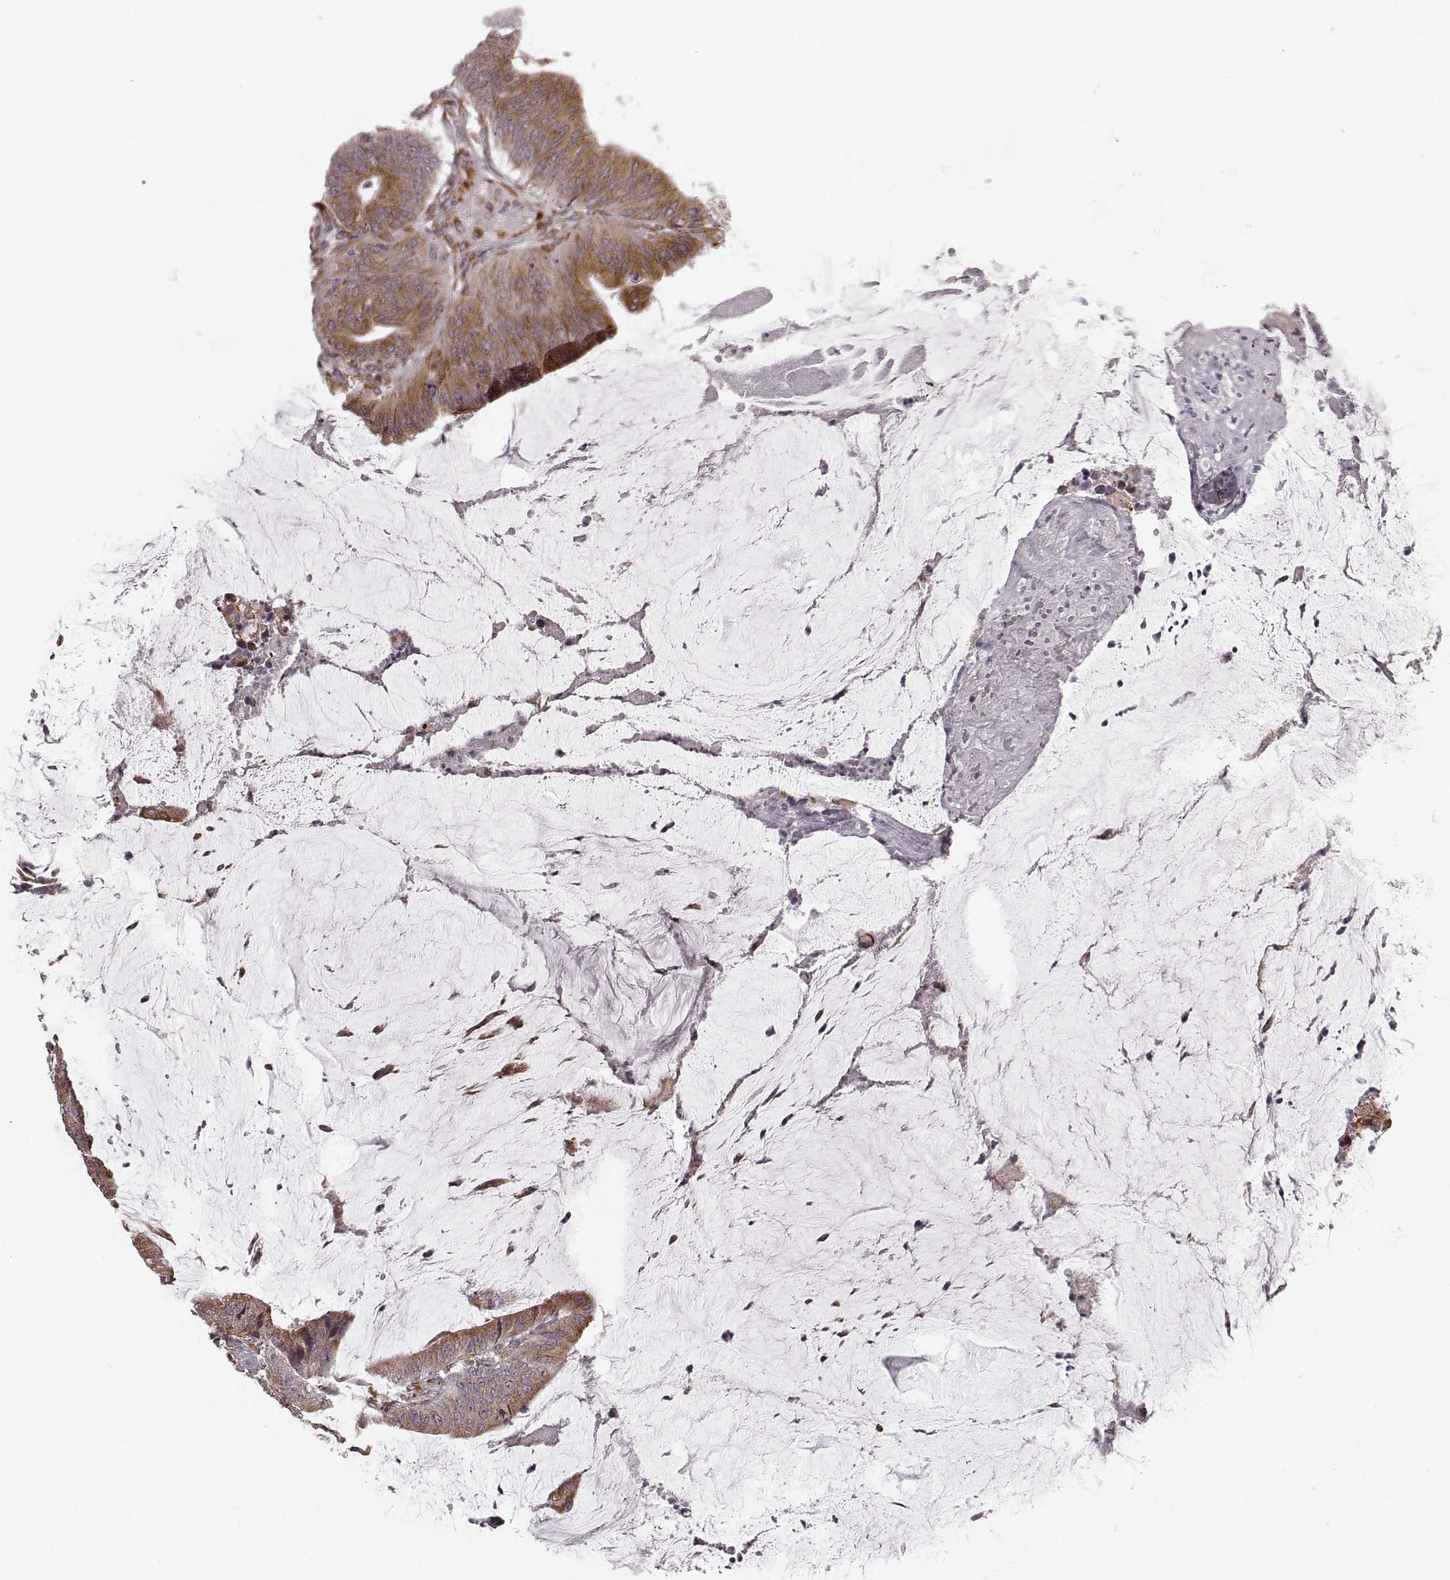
{"staining": {"intensity": "moderate", "quantity": ">75%", "location": "cytoplasmic/membranous"}, "tissue": "colorectal cancer", "cell_type": "Tumor cells", "image_type": "cancer", "snomed": [{"axis": "morphology", "description": "Adenocarcinoma, NOS"}, {"axis": "topography", "description": "Colon"}], "caption": "Immunohistochemistry (DAB) staining of colorectal adenocarcinoma reveals moderate cytoplasmic/membranous protein positivity in approximately >75% of tumor cells.", "gene": "TMEM14A", "patient": {"sex": "female", "age": 43}}